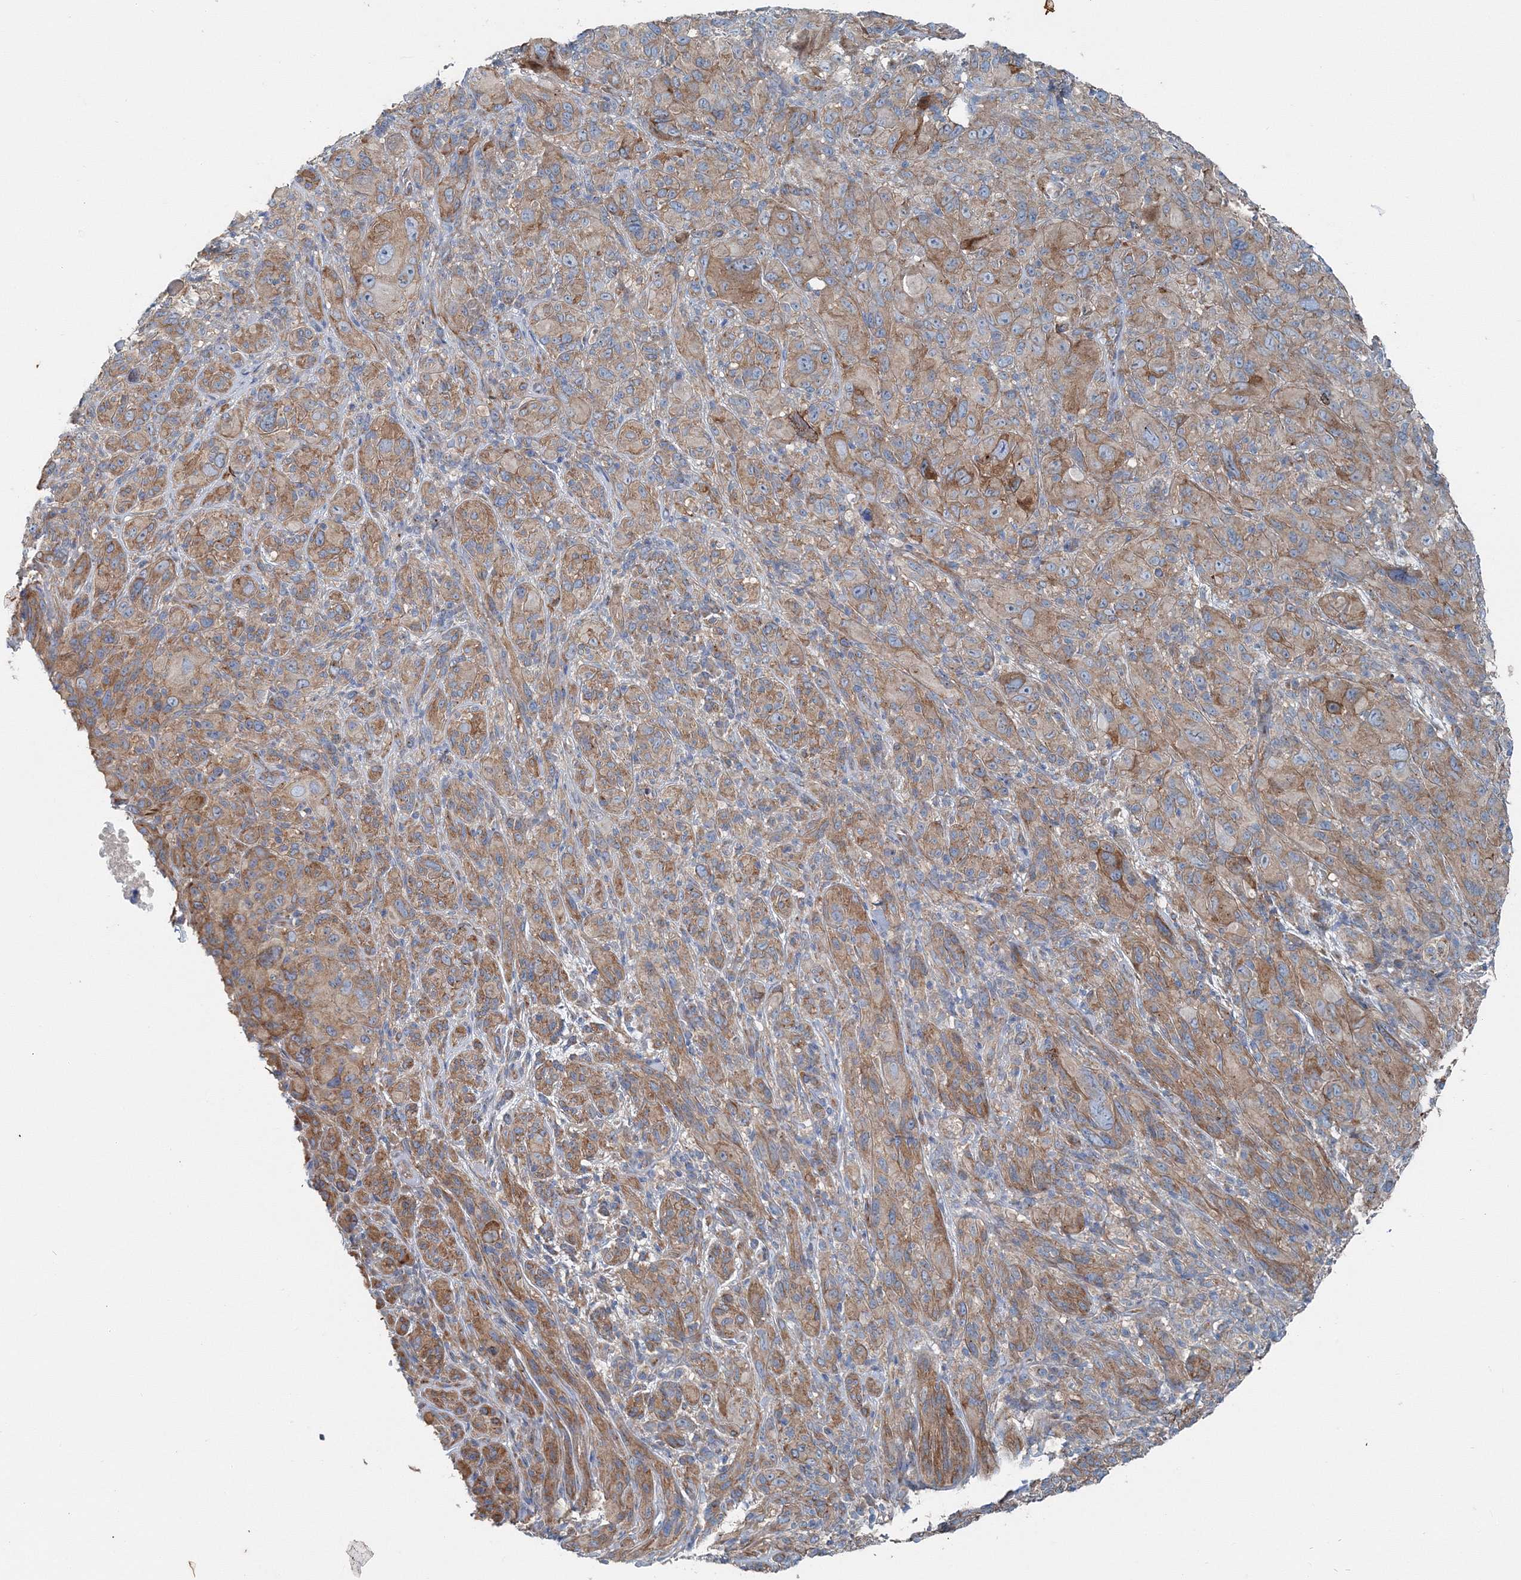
{"staining": {"intensity": "moderate", "quantity": ">75%", "location": "cytoplasmic/membranous"}, "tissue": "melanoma", "cell_type": "Tumor cells", "image_type": "cancer", "snomed": [{"axis": "morphology", "description": "Malignant melanoma, NOS"}, {"axis": "topography", "description": "Skin of head"}], "caption": "Malignant melanoma tissue demonstrates moderate cytoplasmic/membranous staining in approximately >75% of tumor cells, visualized by immunohistochemistry.", "gene": "MPHOSPH9", "patient": {"sex": "male", "age": 96}}